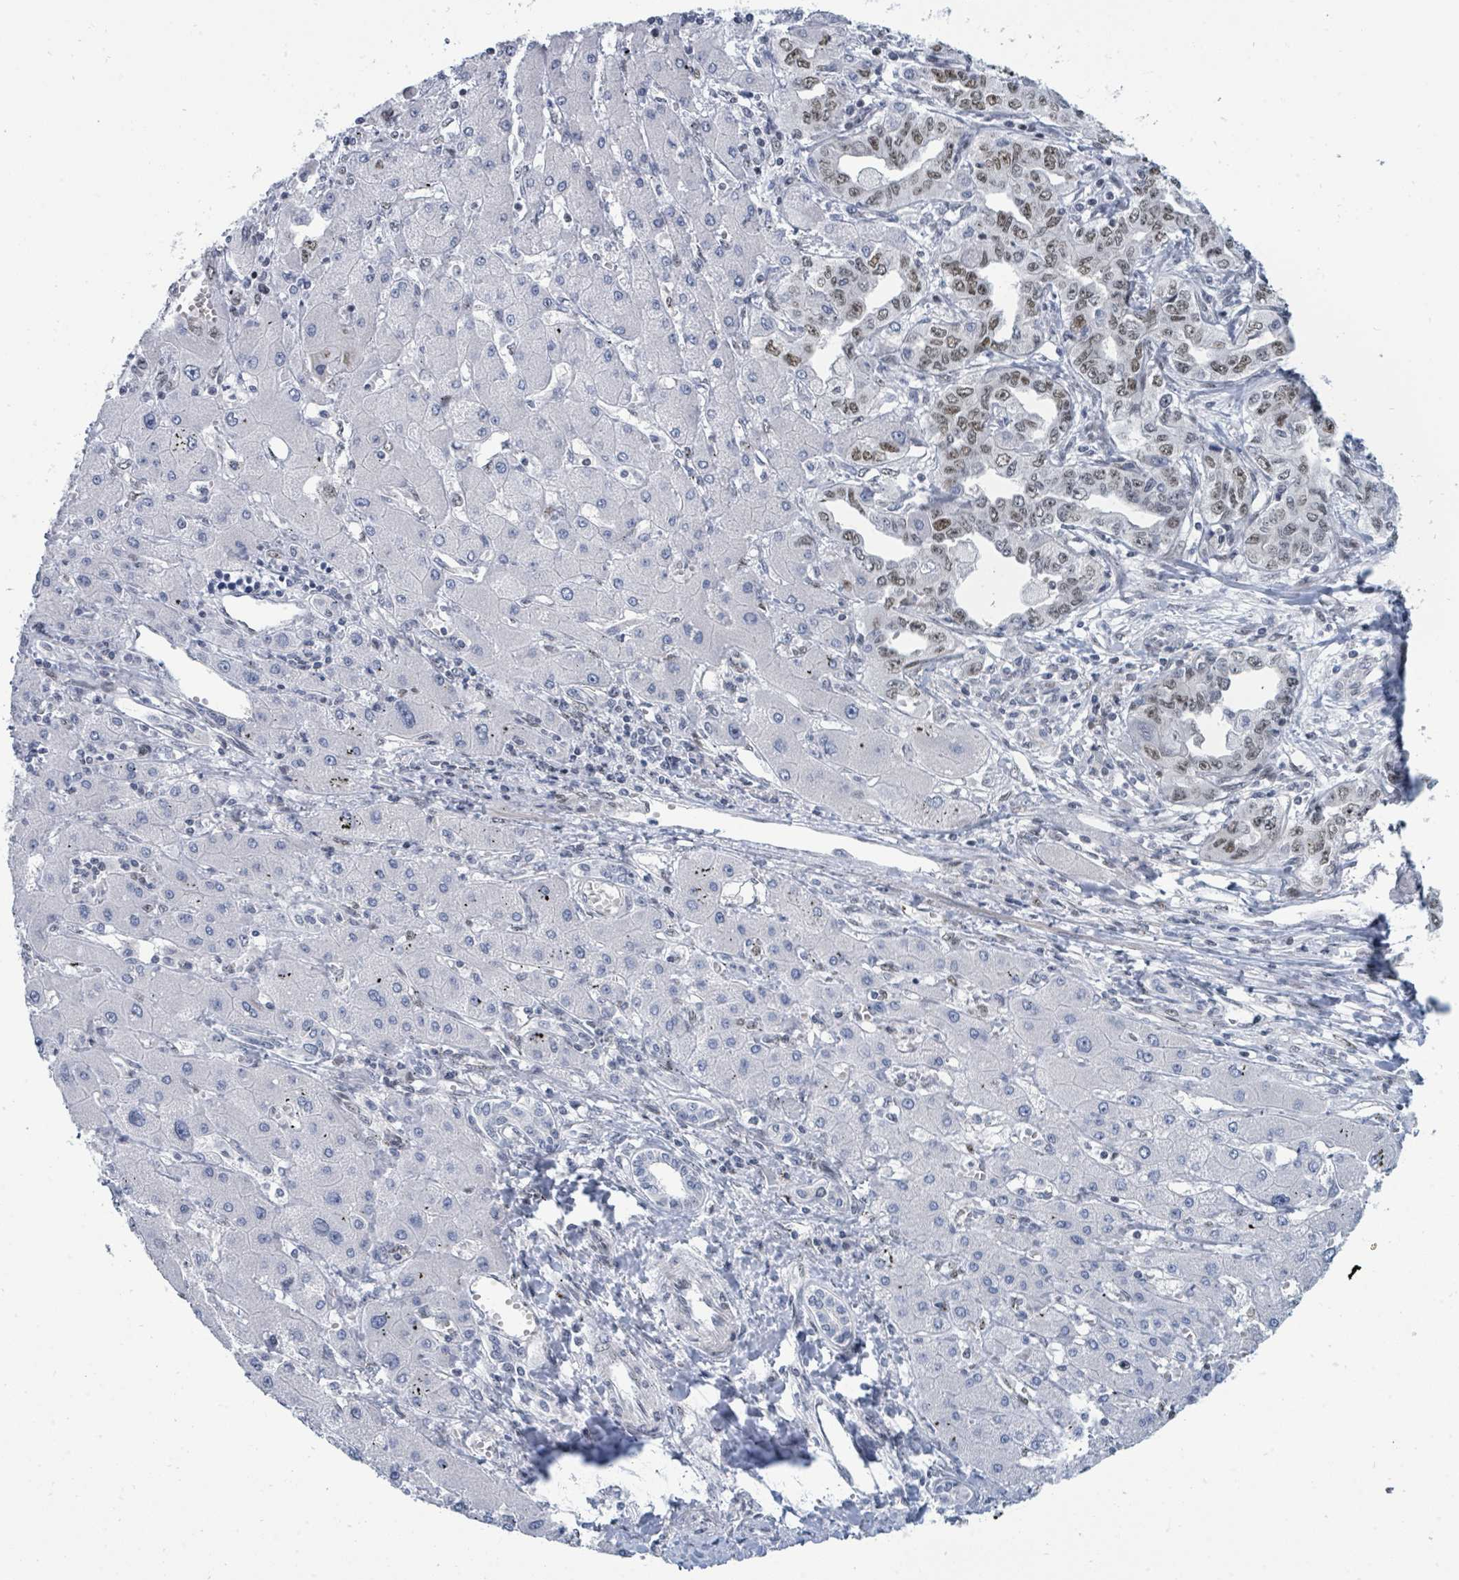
{"staining": {"intensity": "moderate", "quantity": "<25%", "location": "nuclear"}, "tissue": "liver cancer", "cell_type": "Tumor cells", "image_type": "cancer", "snomed": [{"axis": "morphology", "description": "Cholangiocarcinoma"}, {"axis": "topography", "description": "Liver"}], "caption": "Immunohistochemical staining of human cholangiocarcinoma (liver) shows low levels of moderate nuclear protein staining in approximately <25% of tumor cells. (brown staining indicates protein expression, while blue staining denotes nuclei).", "gene": "SUMO4", "patient": {"sex": "male", "age": 59}}